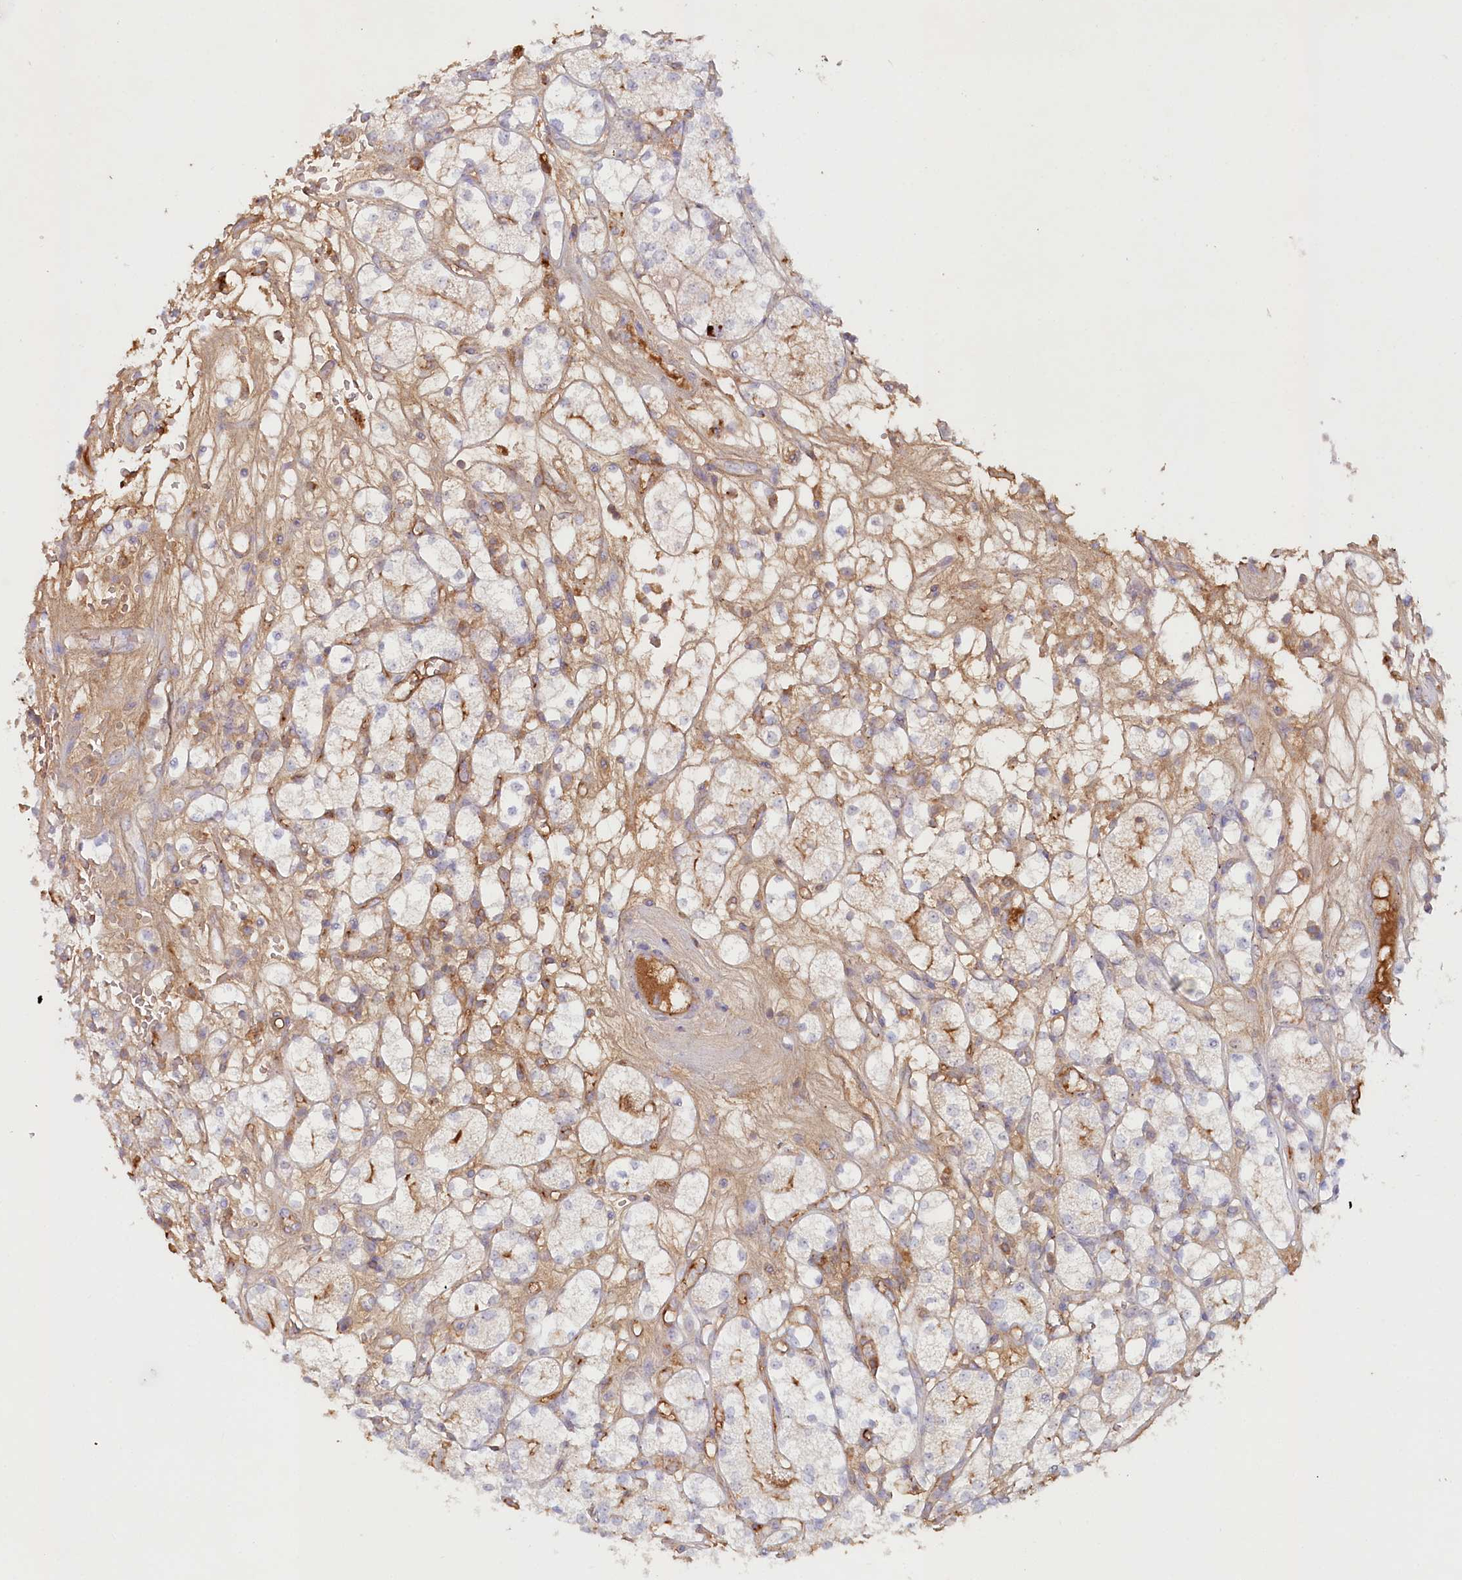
{"staining": {"intensity": "moderate", "quantity": "<25%", "location": "cytoplasmic/membranous"}, "tissue": "renal cancer", "cell_type": "Tumor cells", "image_type": "cancer", "snomed": [{"axis": "morphology", "description": "Adenocarcinoma, NOS"}, {"axis": "topography", "description": "Kidney"}], "caption": "Tumor cells show low levels of moderate cytoplasmic/membranous positivity in about <25% of cells in renal cancer (adenocarcinoma).", "gene": "PSAPL1", "patient": {"sex": "male", "age": 77}}